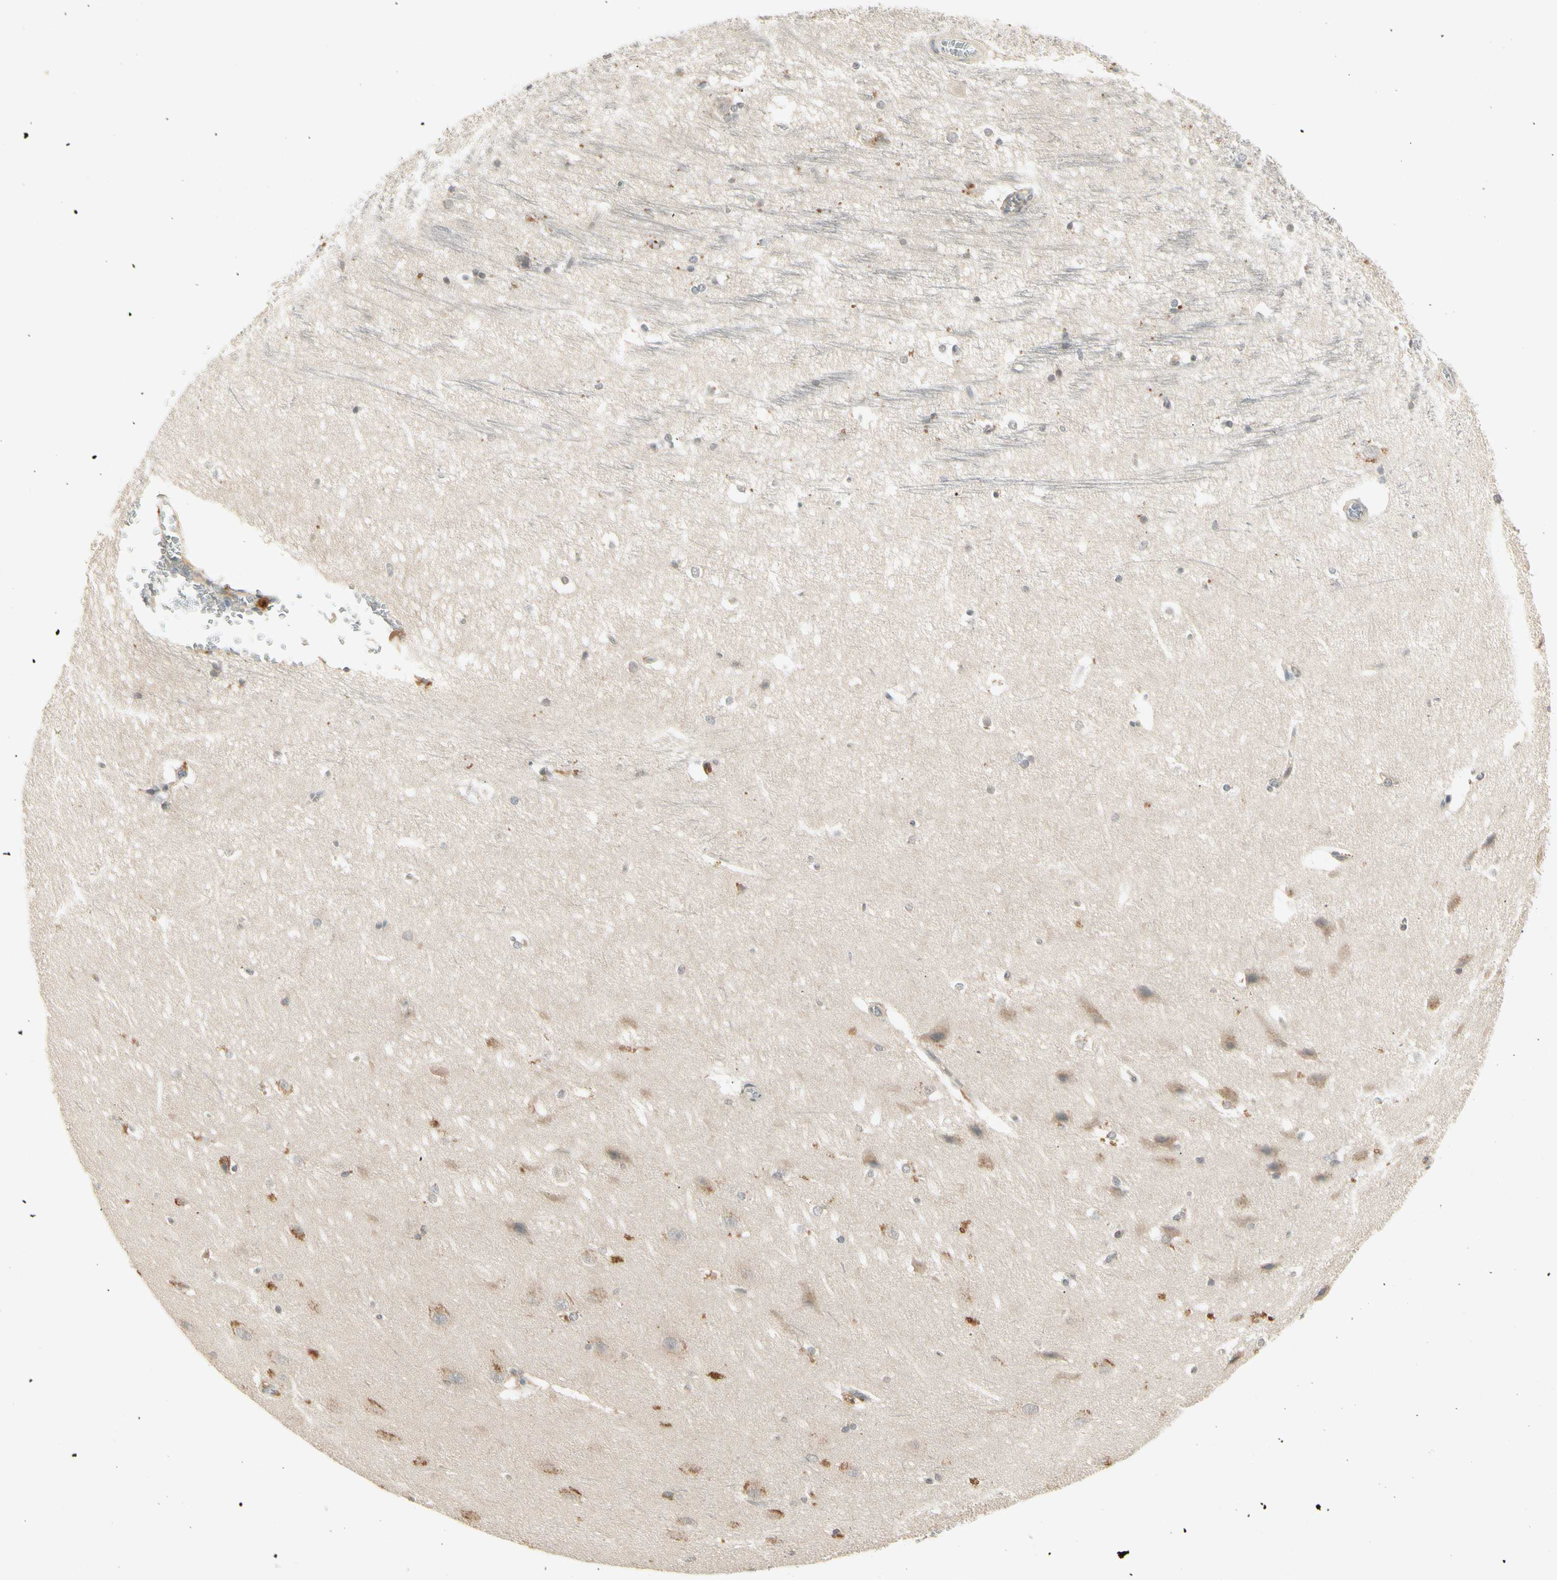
{"staining": {"intensity": "negative", "quantity": "none", "location": "none"}, "tissue": "hippocampus", "cell_type": "Glial cells", "image_type": "normal", "snomed": [{"axis": "morphology", "description": "Normal tissue, NOS"}, {"axis": "topography", "description": "Hippocampus"}], "caption": "This is an IHC image of benign hippocampus. There is no positivity in glial cells.", "gene": "CCL4", "patient": {"sex": "female", "age": 19}}